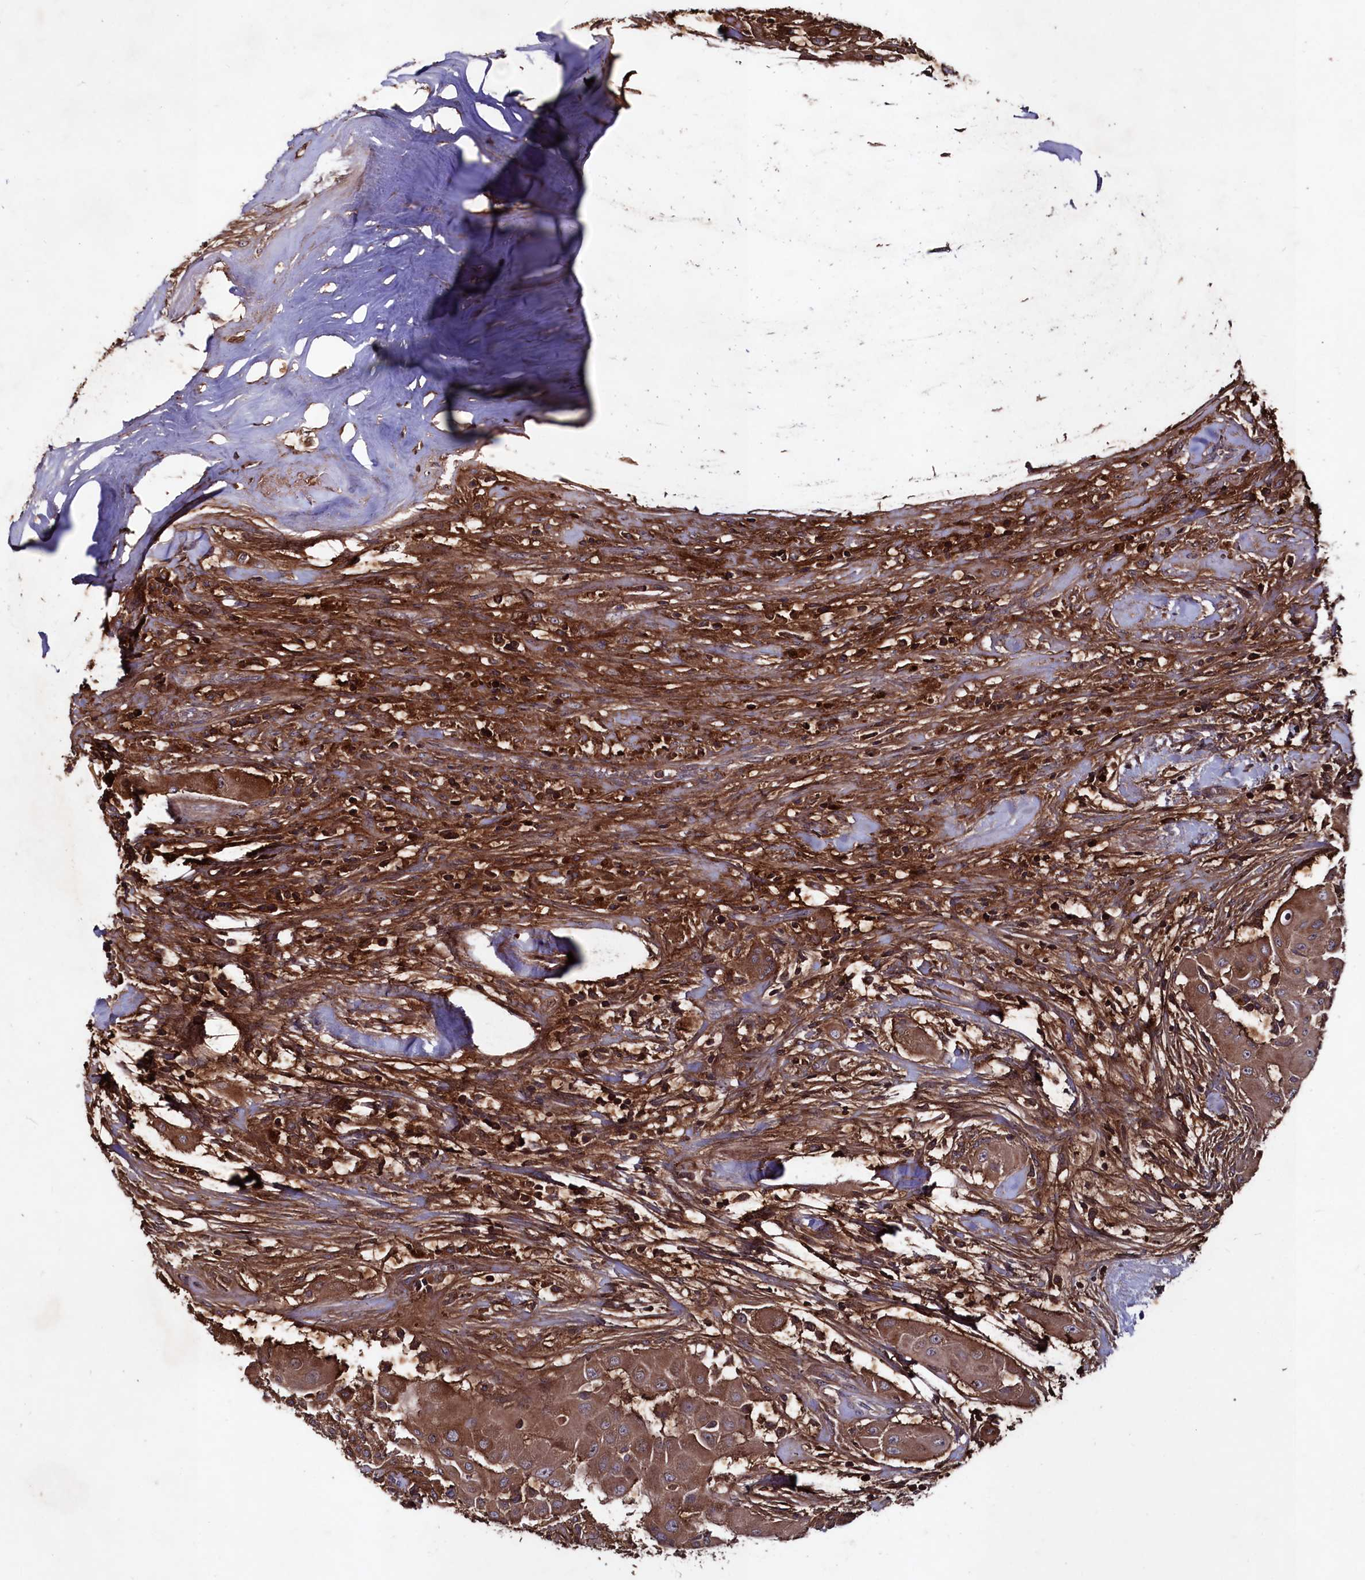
{"staining": {"intensity": "moderate", "quantity": ">75%", "location": "cytoplasmic/membranous"}, "tissue": "thyroid cancer", "cell_type": "Tumor cells", "image_type": "cancer", "snomed": [{"axis": "morphology", "description": "Papillary adenocarcinoma, NOS"}, {"axis": "topography", "description": "Thyroid gland"}], "caption": "An immunohistochemistry photomicrograph of neoplastic tissue is shown. Protein staining in brown shows moderate cytoplasmic/membranous positivity in thyroid cancer within tumor cells. The staining was performed using DAB, with brown indicating positive protein expression. Nuclei are stained blue with hematoxylin.", "gene": "MYO1H", "patient": {"sex": "female", "age": 59}}